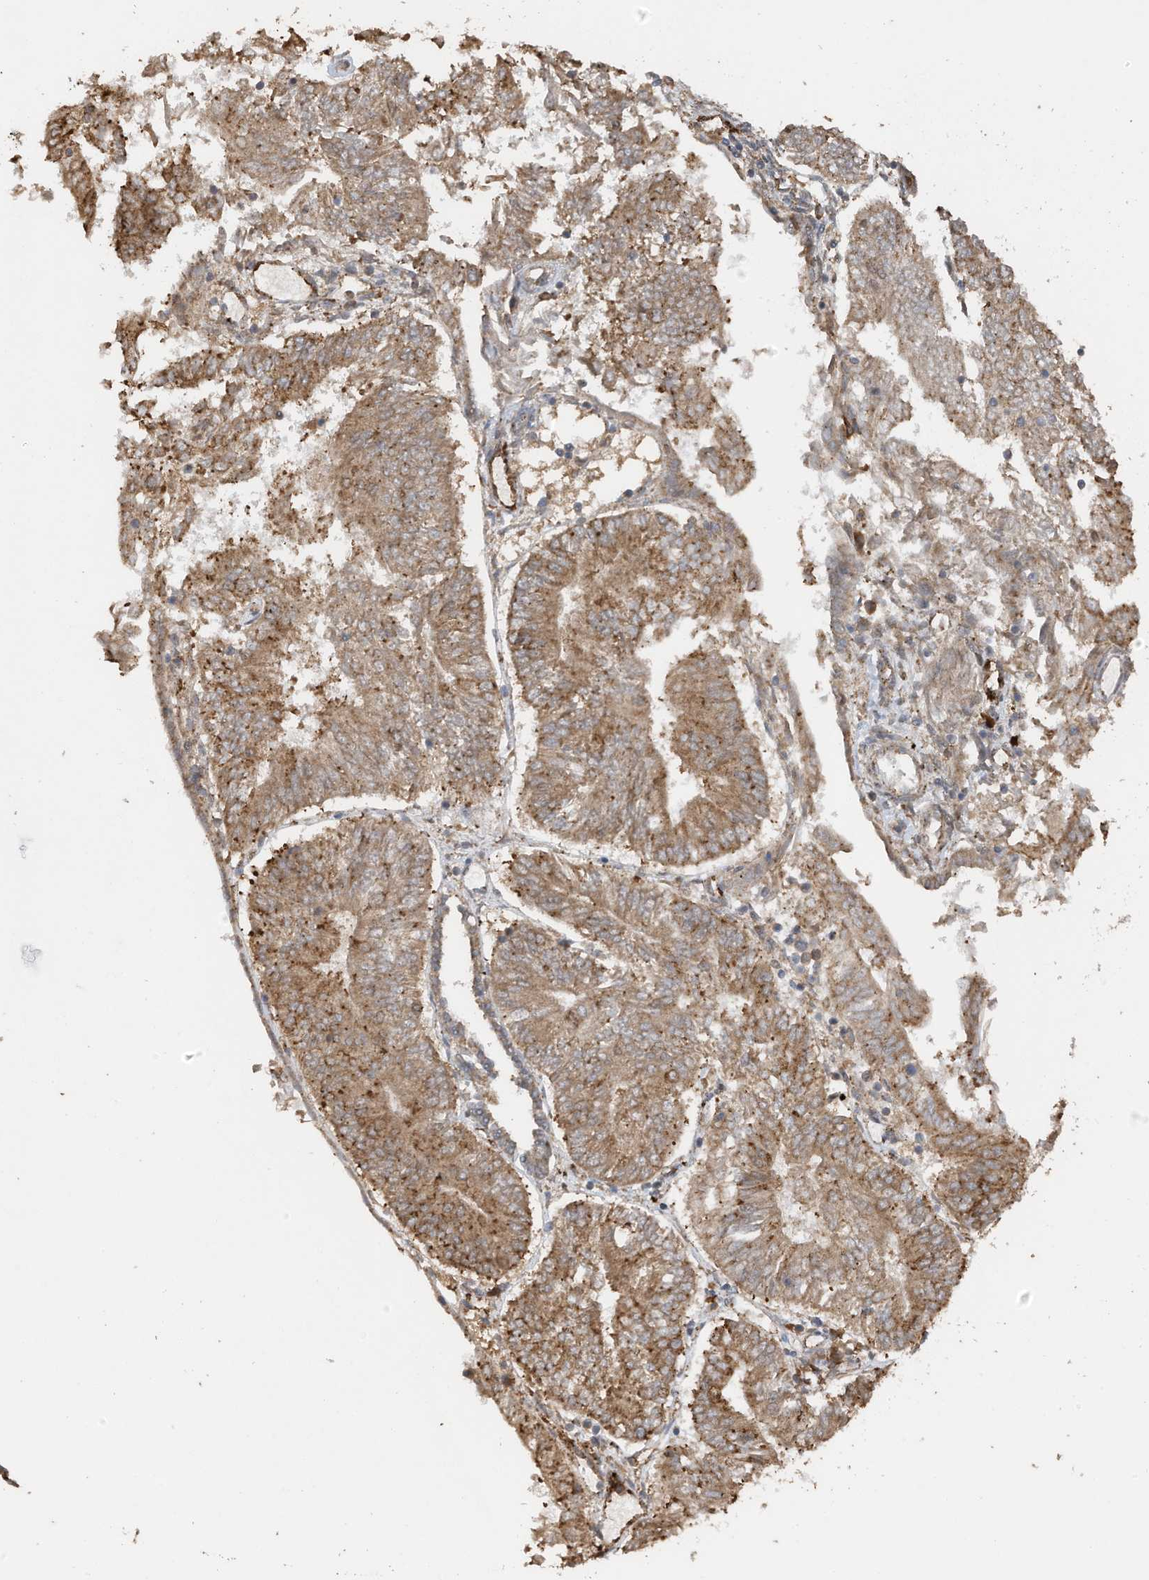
{"staining": {"intensity": "moderate", "quantity": ">75%", "location": "cytoplasmic/membranous"}, "tissue": "endometrial cancer", "cell_type": "Tumor cells", "image_type": "cancer", "snomed": [{"axis": "morphology", "description": "Adenocarcinoma, NOS"}, {"axis": "topography", "description": "Endometrium"}], "caption": "Protein expression analysis of human endometrial adenocarcinoma reveals moderate cytoplasmic/membranous expression in approximately >75% of tumor cells.", "gene": "ERLEC1", "patient": {"sex": "female", "age": 58}}